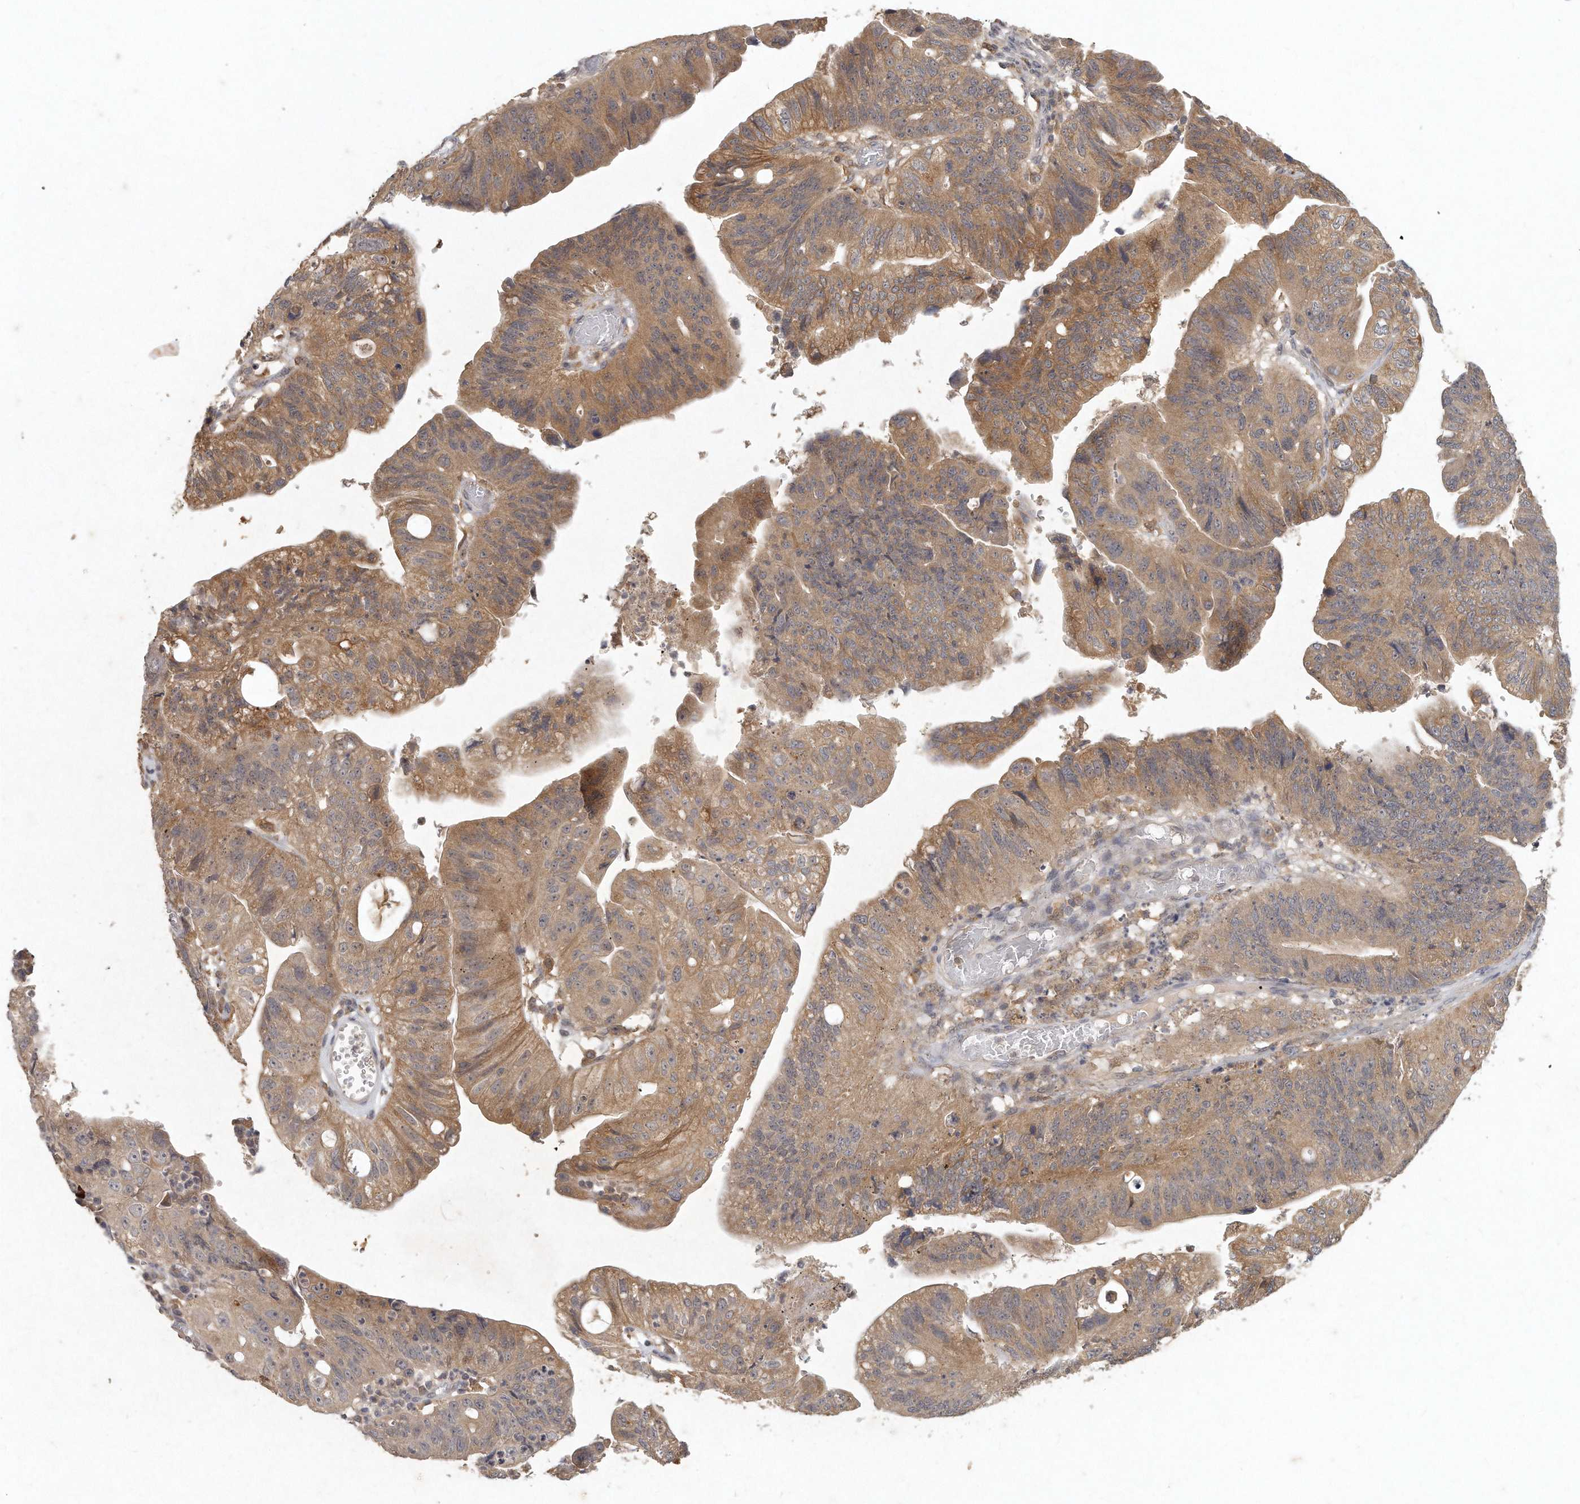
{"staining": {"intensity": "moderate", "quantity": ">75%", "location": "cytoplasmic/membranous"}, "tissue": "stomach cancer", "cell_type": "Tumor cells", "image_type": "cancer", "snomed": [{"axis": "morphology", "description": "Adenocarcinoma, NOS"}, {"axis": "topography", "description": "Stomach"}], "caption": "A micrograph of stomach cancer stained for a protein shows moderate cytoplasmic/membranous brown staining in tumor cells.", "gene": "LGALS8", "patient": {"sex": "male", "age": 59}}